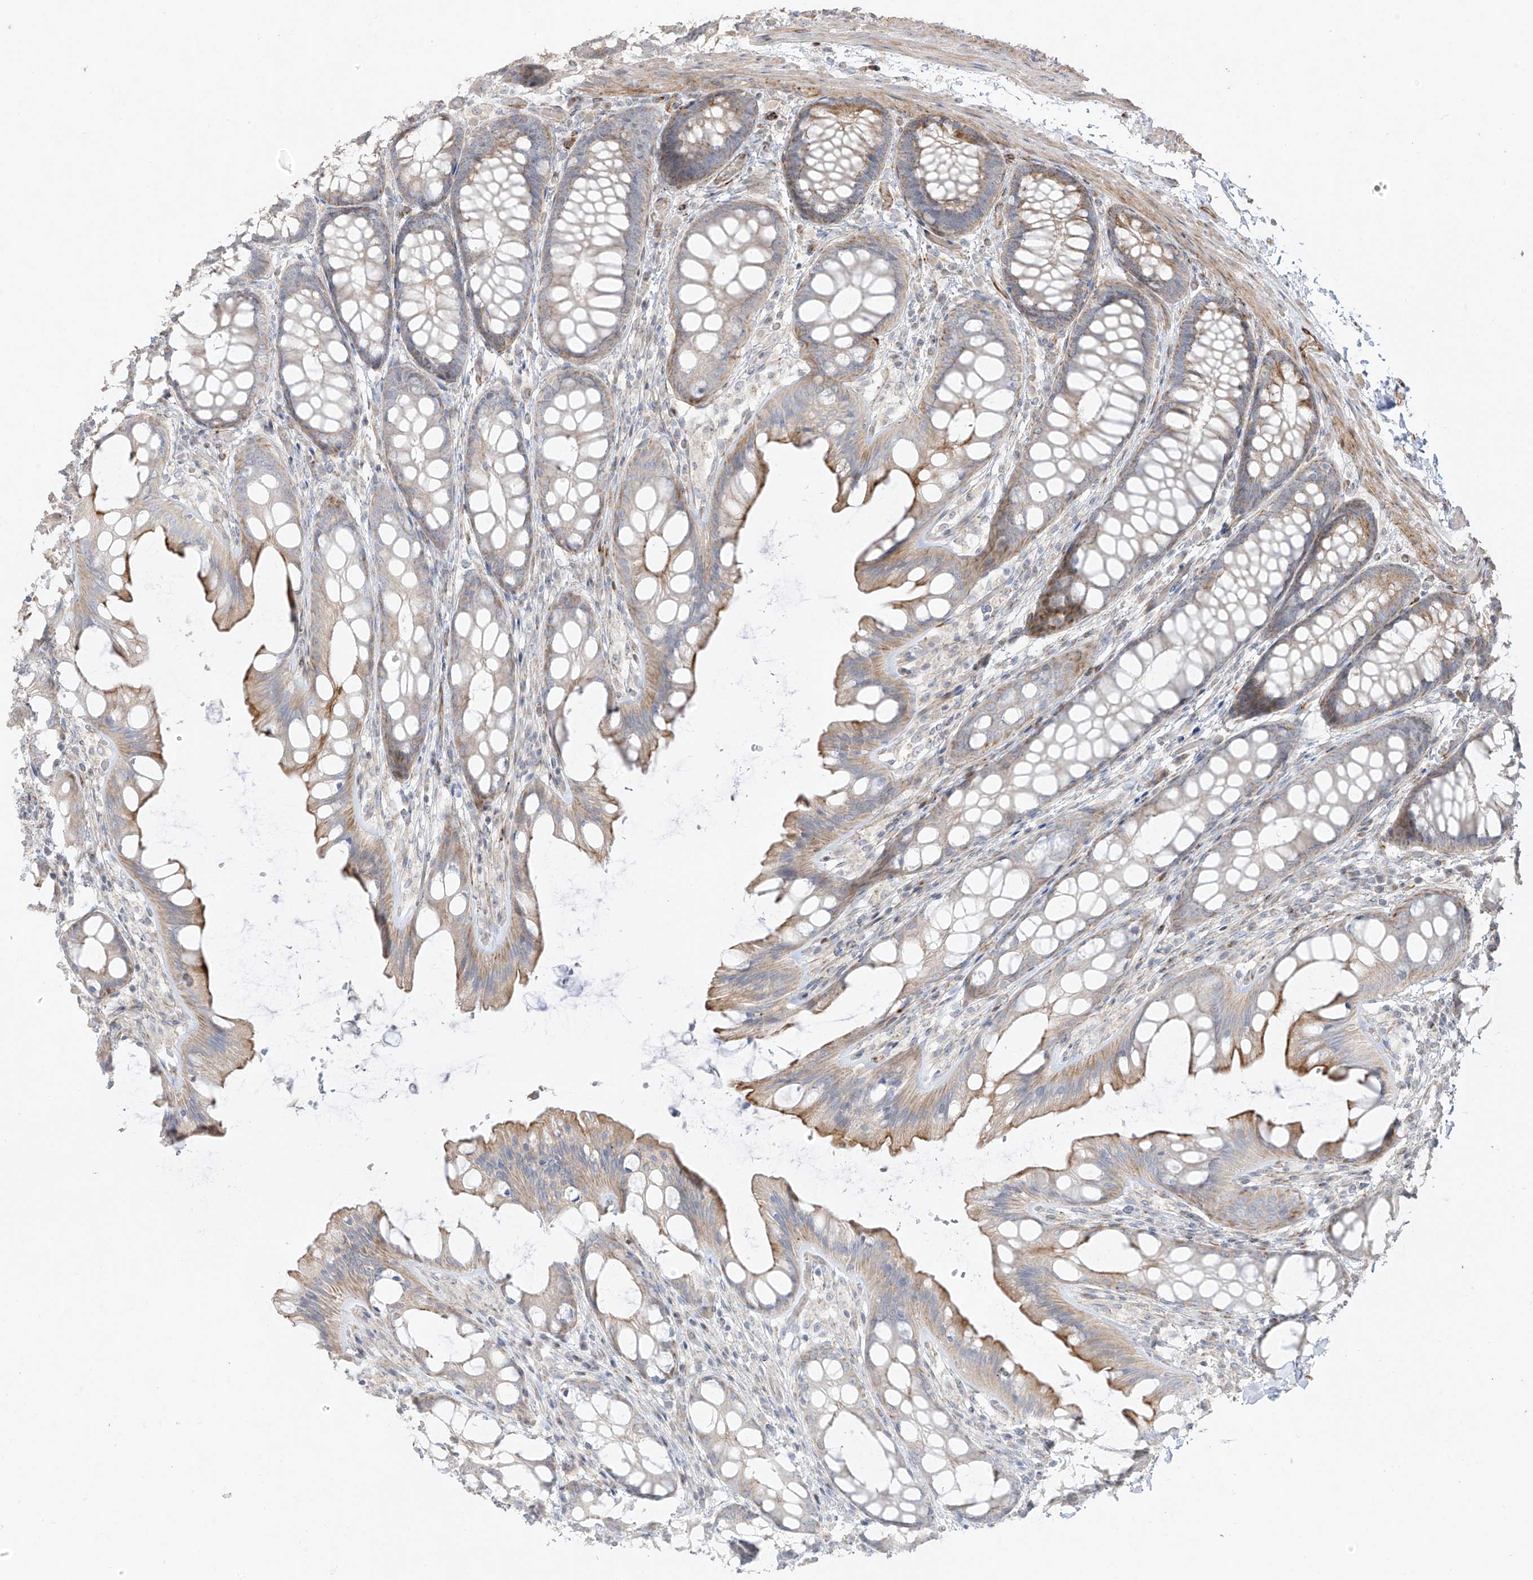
{"staining": {"intensity": "strong", "quantity": "25%-75%", "location": "cytoplasmic/membranous"}, "tissue": "colon", "cell_type": "Endothelial cells", "image_type": "normal", "snomed": [{"axis": "morphology", "description": "Normal tissue, NOS"}, {"axis": "topography", "description": "Colon"}], "caption": "Protein staining reveals strong cytoplasmic/membranous expression in about 25%-75% of endothelial cells in benign colon. (DAB IHC with brightfield microscopy, high magnification).", "gene": "DCDC2", "patient": {"sex": "male", "age": 47}}